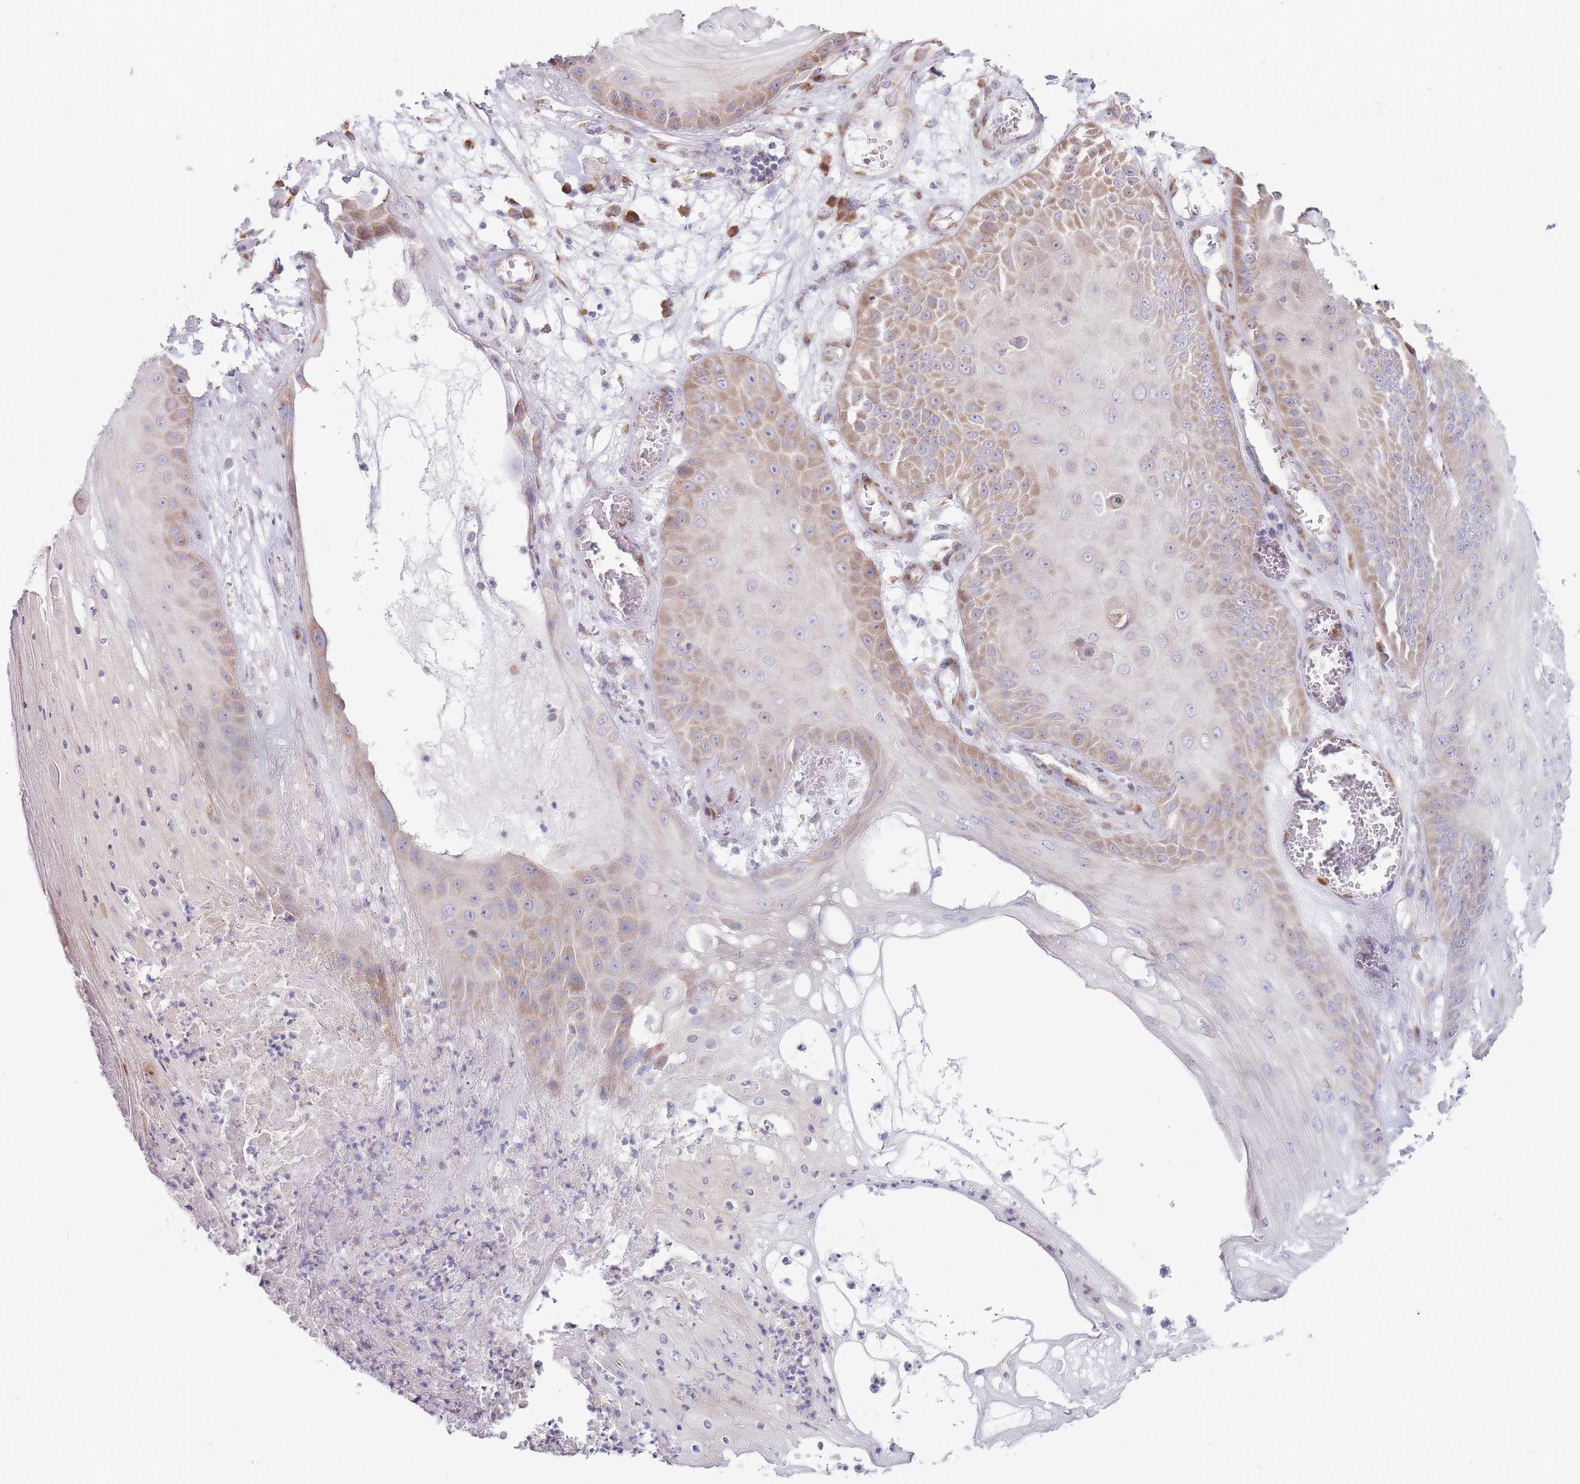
{"staining": {"intensity": "moderate", "quantity": "25%-75%", "location": "cytoplasmic/membranous"}, "tissue": "skin cancer", "cell_type": "Tumor cells", "image_type": "cancer", "snomed": [{"axis": "morphology", "description": "Squamous cell carcinoma, NOS"}, {"axis": "topography", "description": "Skin"}], "caption": "This is a micrograph of immunohistochemistry staining of squamous cell carcinoma (skin), which shows moderate expression in the cytoplasmic/membranous of tumor cells.", "gene": "OR5L2", "patient": {"sex": "male", "age": 70}}